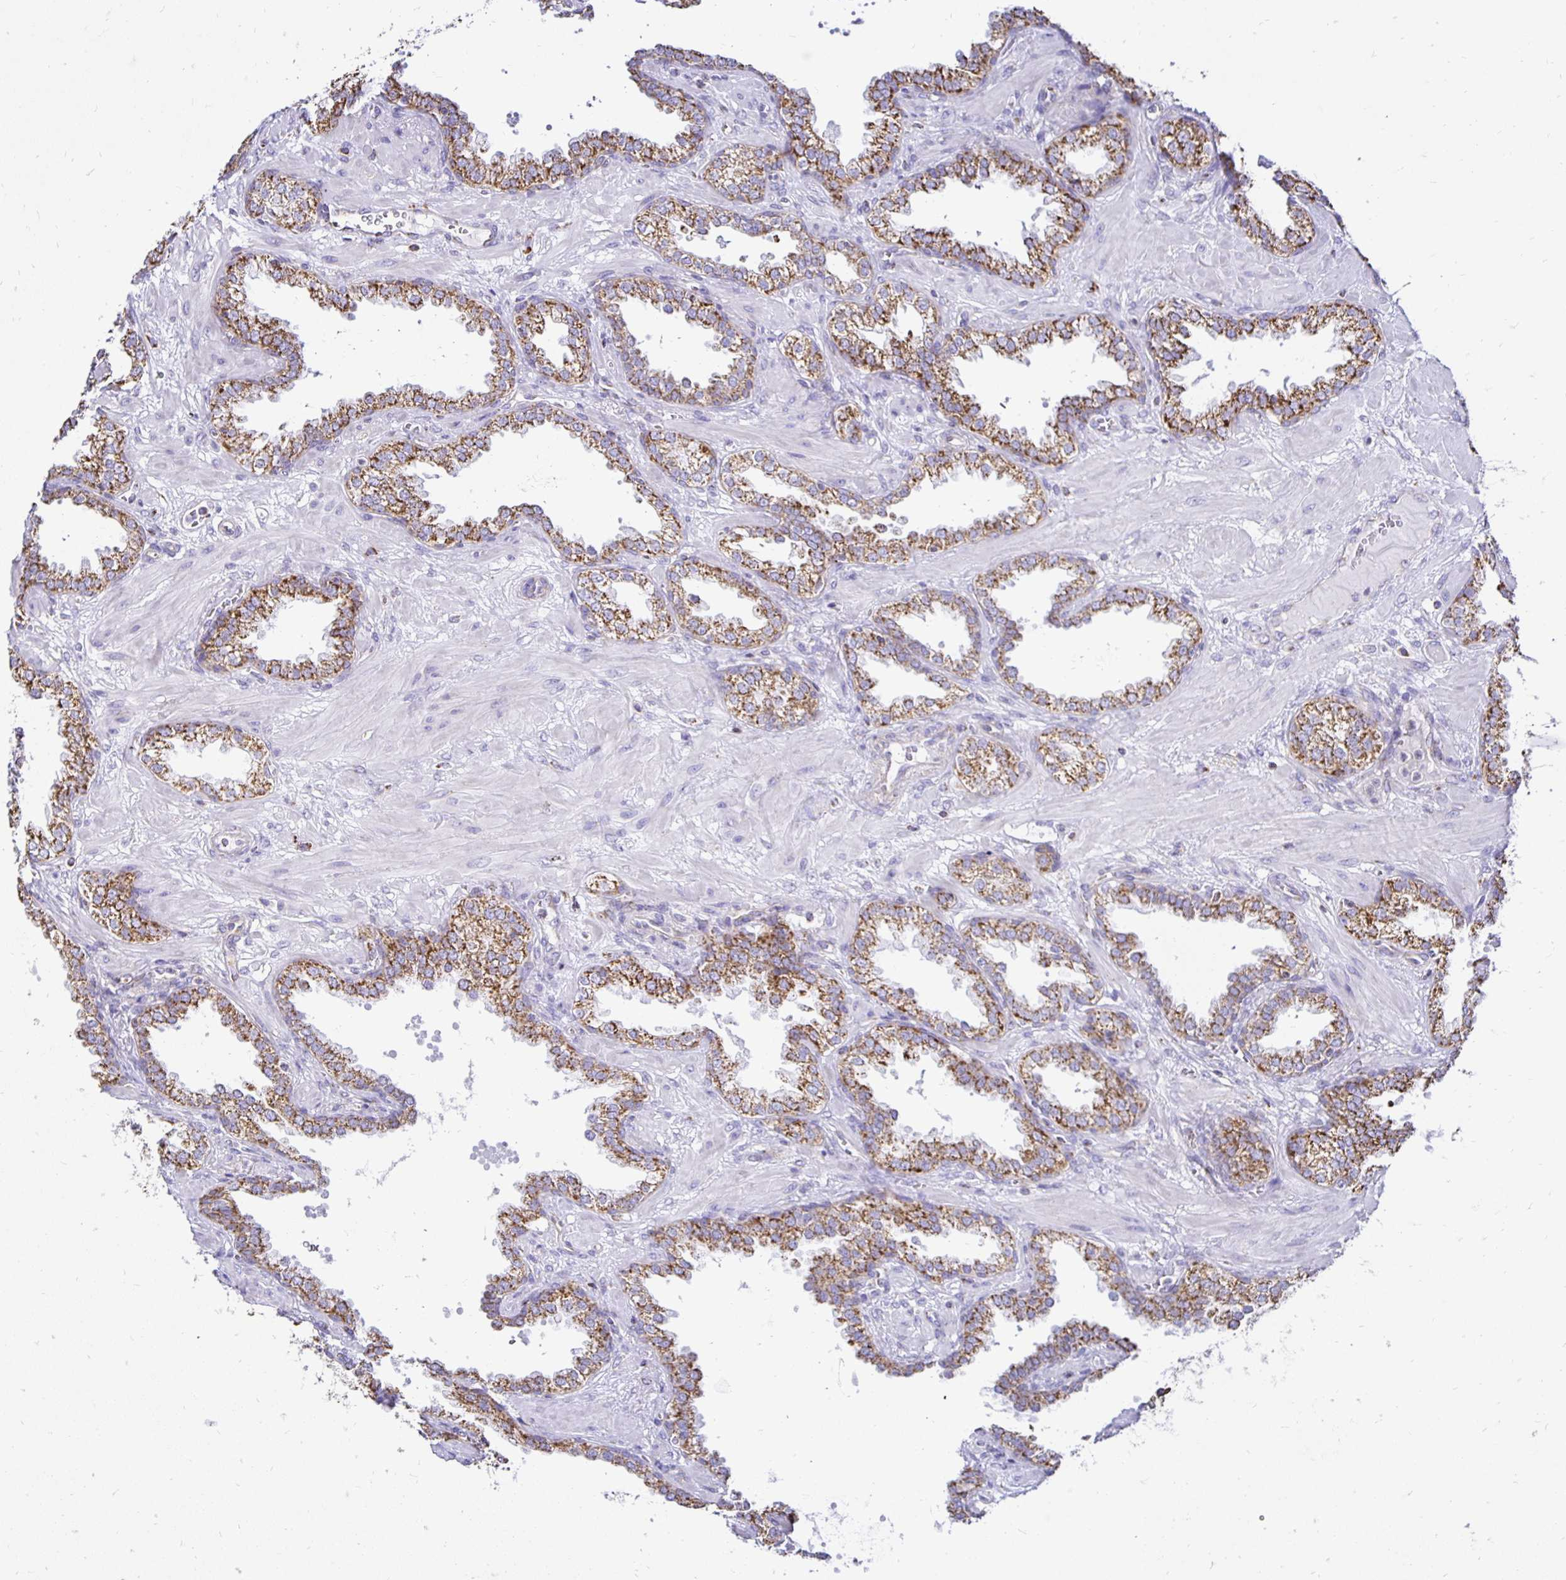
{"staining": {"intensity": "moderate", "quantity": ">75%", "location": "cytoplasmic/membranous"}, "tissue": "prostate cancer", "cell_type": "Tumor cells", "image_type": "cancer", "snomed": [{"axis": "morphology", "description": "Adenocarcinoma, High grade"}, {"axis": "topography", "description": "Prostate"}], "caption": "Prostate cancer was stained to show a protein in brown. There is medium levels of moderate cytoplasmic/membranous staining in approximately >75% of tumor cells. Using DAB (3,3'-diaminobenzidine) (brown) and hematoxylin (blue) stains, captured at high magnification using brightfield microscopy.", "gene": "PLAAT2", "patient": {"sex": "male", "age": 60}}